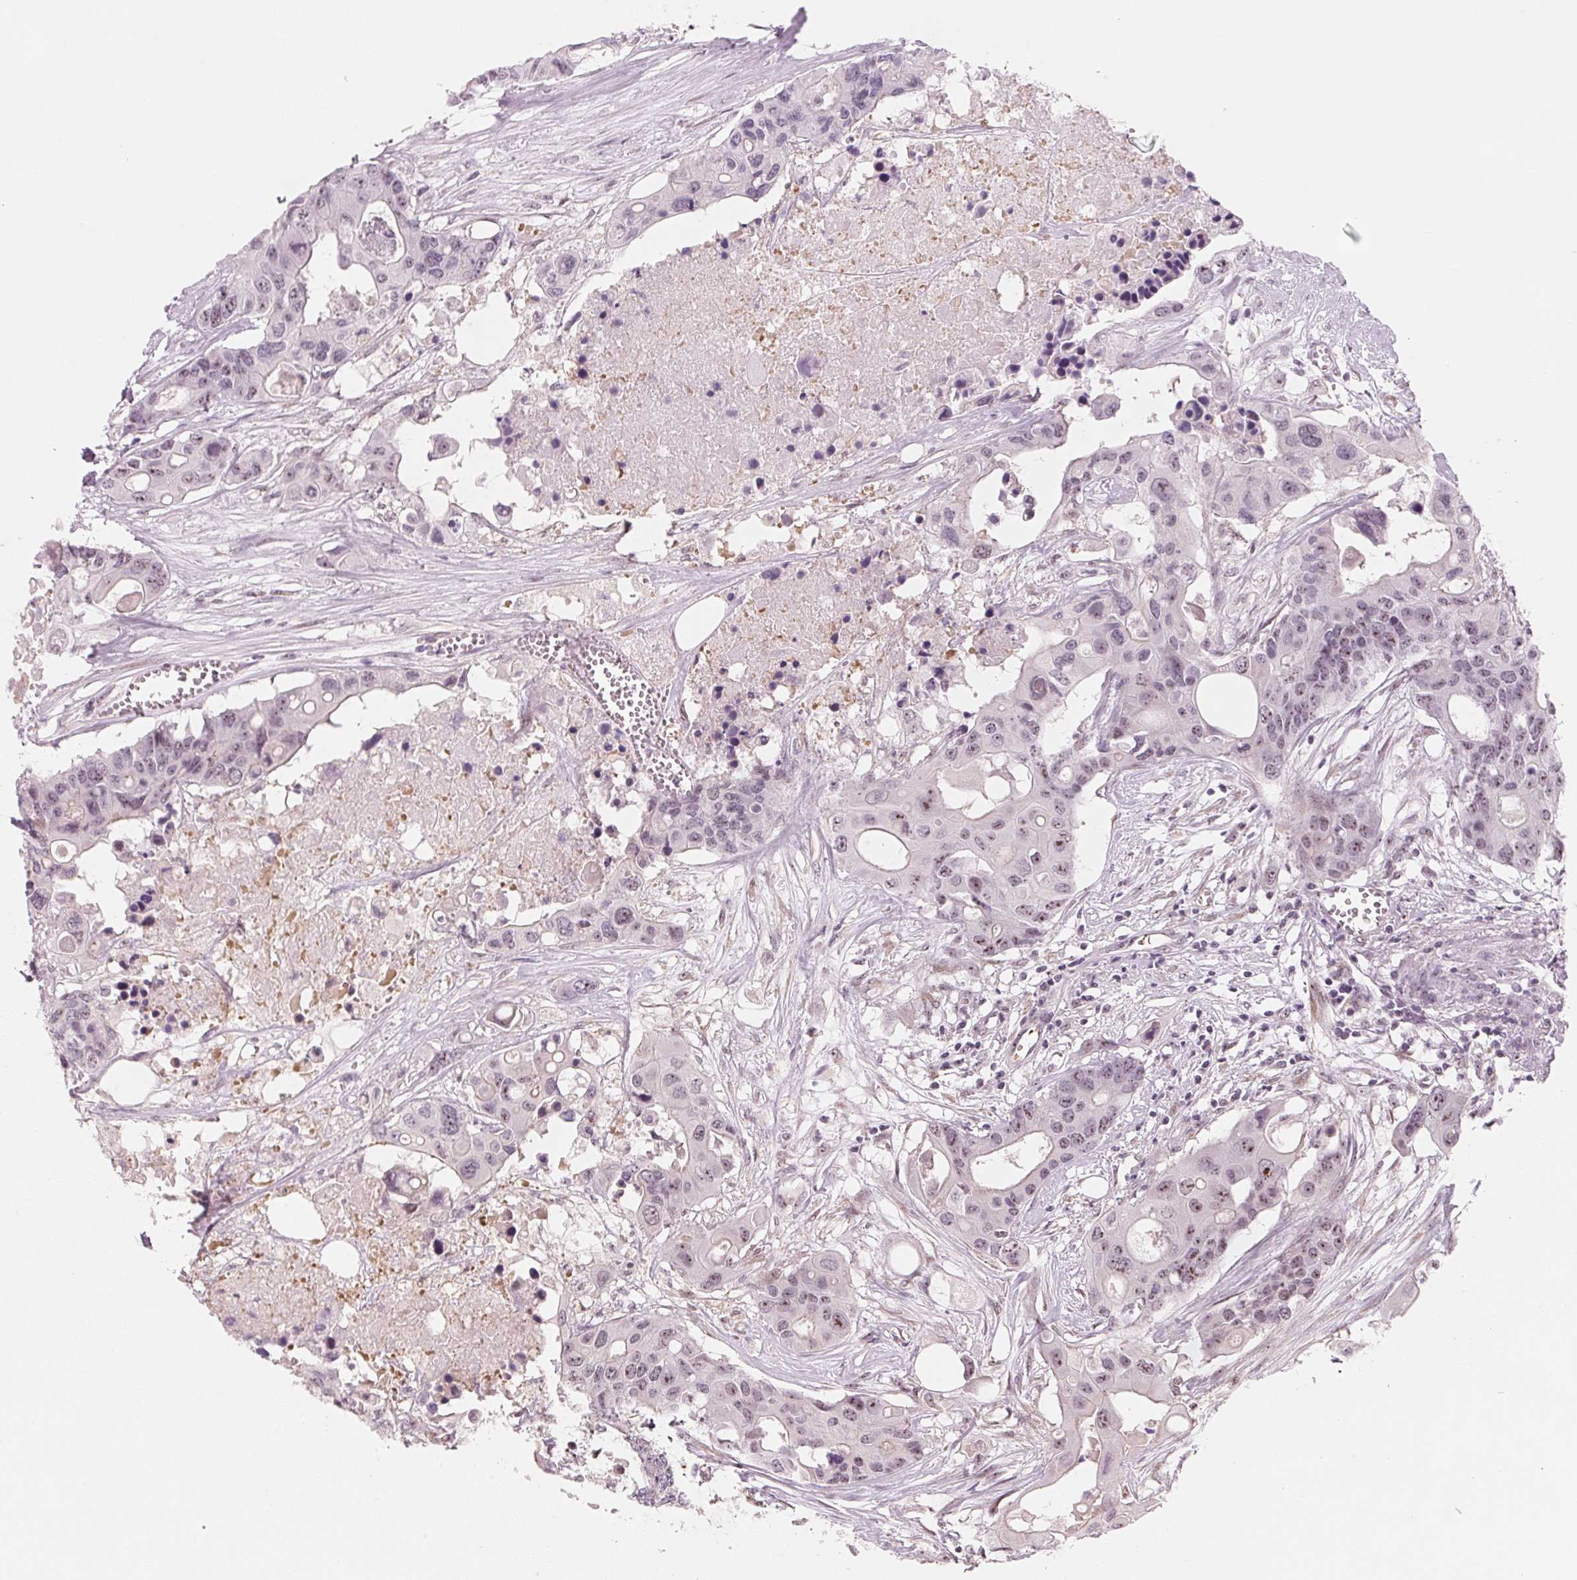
{"staining": {"intensity": "weak", "quantity": "25%-75%", "location": "nuclear"}, "tissue": "colorectal cancer", "cell_type": "Tumor cells", "image_type": "cancer", "snomed": [{"axis": "morphology", "description": "Adenocarcinoma, NOS"}, {"axis": "topography", "description": "Colon"}], "caption": "DAB immunohistochemical staining of human colorectal cancer (adenocarcinoma) exhibits weak nuclear protein expression in about 25%-75% of tumor cells.", "gene": "DNTTIP2", "patient": {"sex": "male", "age": 77}}